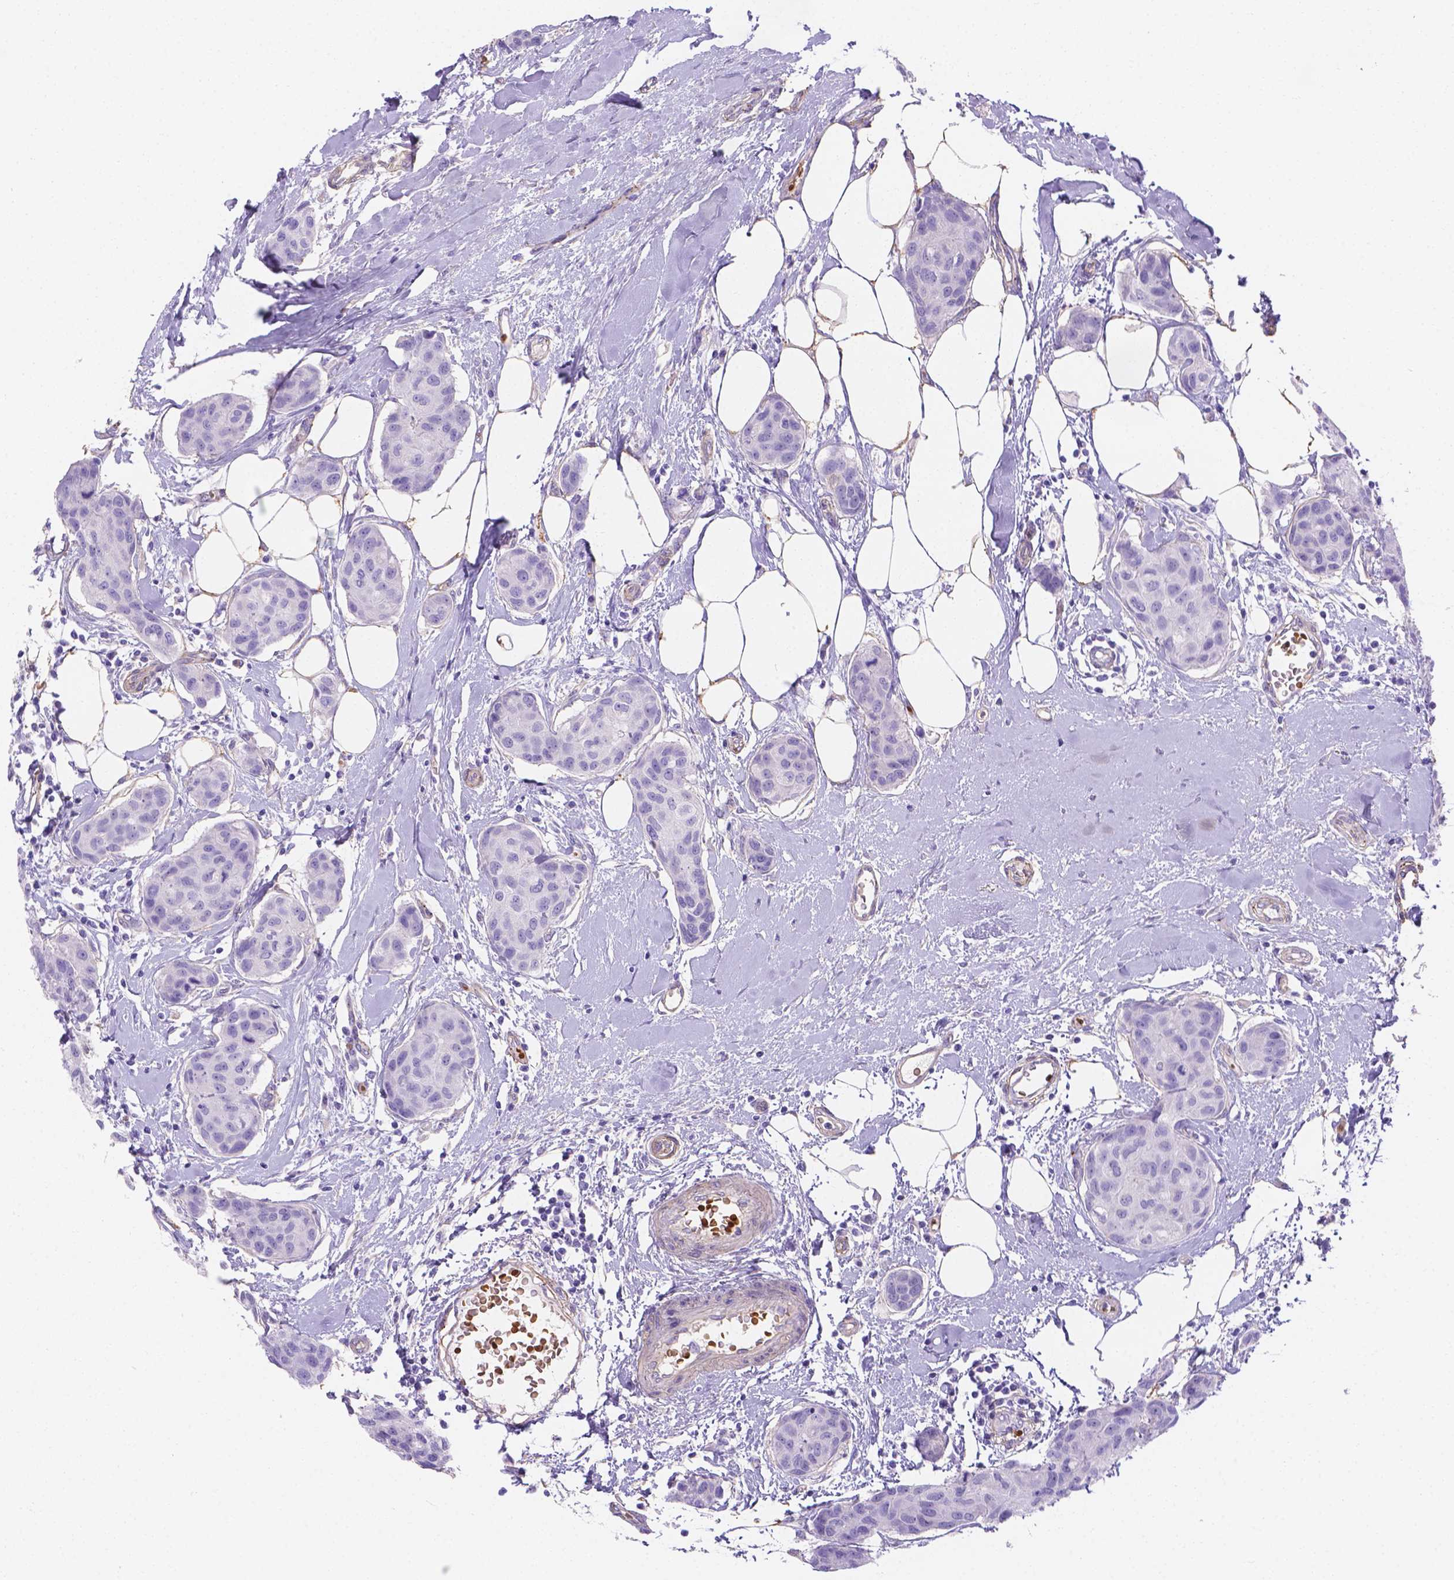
{"staining": {"intensity": "negative", "quantity": "none", "location": "none"}, "tissue": "breast cancer", "cell_type": "Tumor cells", "image_type": "cancer", "snomed": [{"axis": "morphology", "description": "Duct carcinoma"}, {"axis": "topography", "description": "Breast"}], "caption": "An image of breast cancer (intraductal carcinoma) stained for a protein shows no brown staining in tumor cells.", "gene": "SLC40A1", "patient": {"sex": "female", "age": 80}}